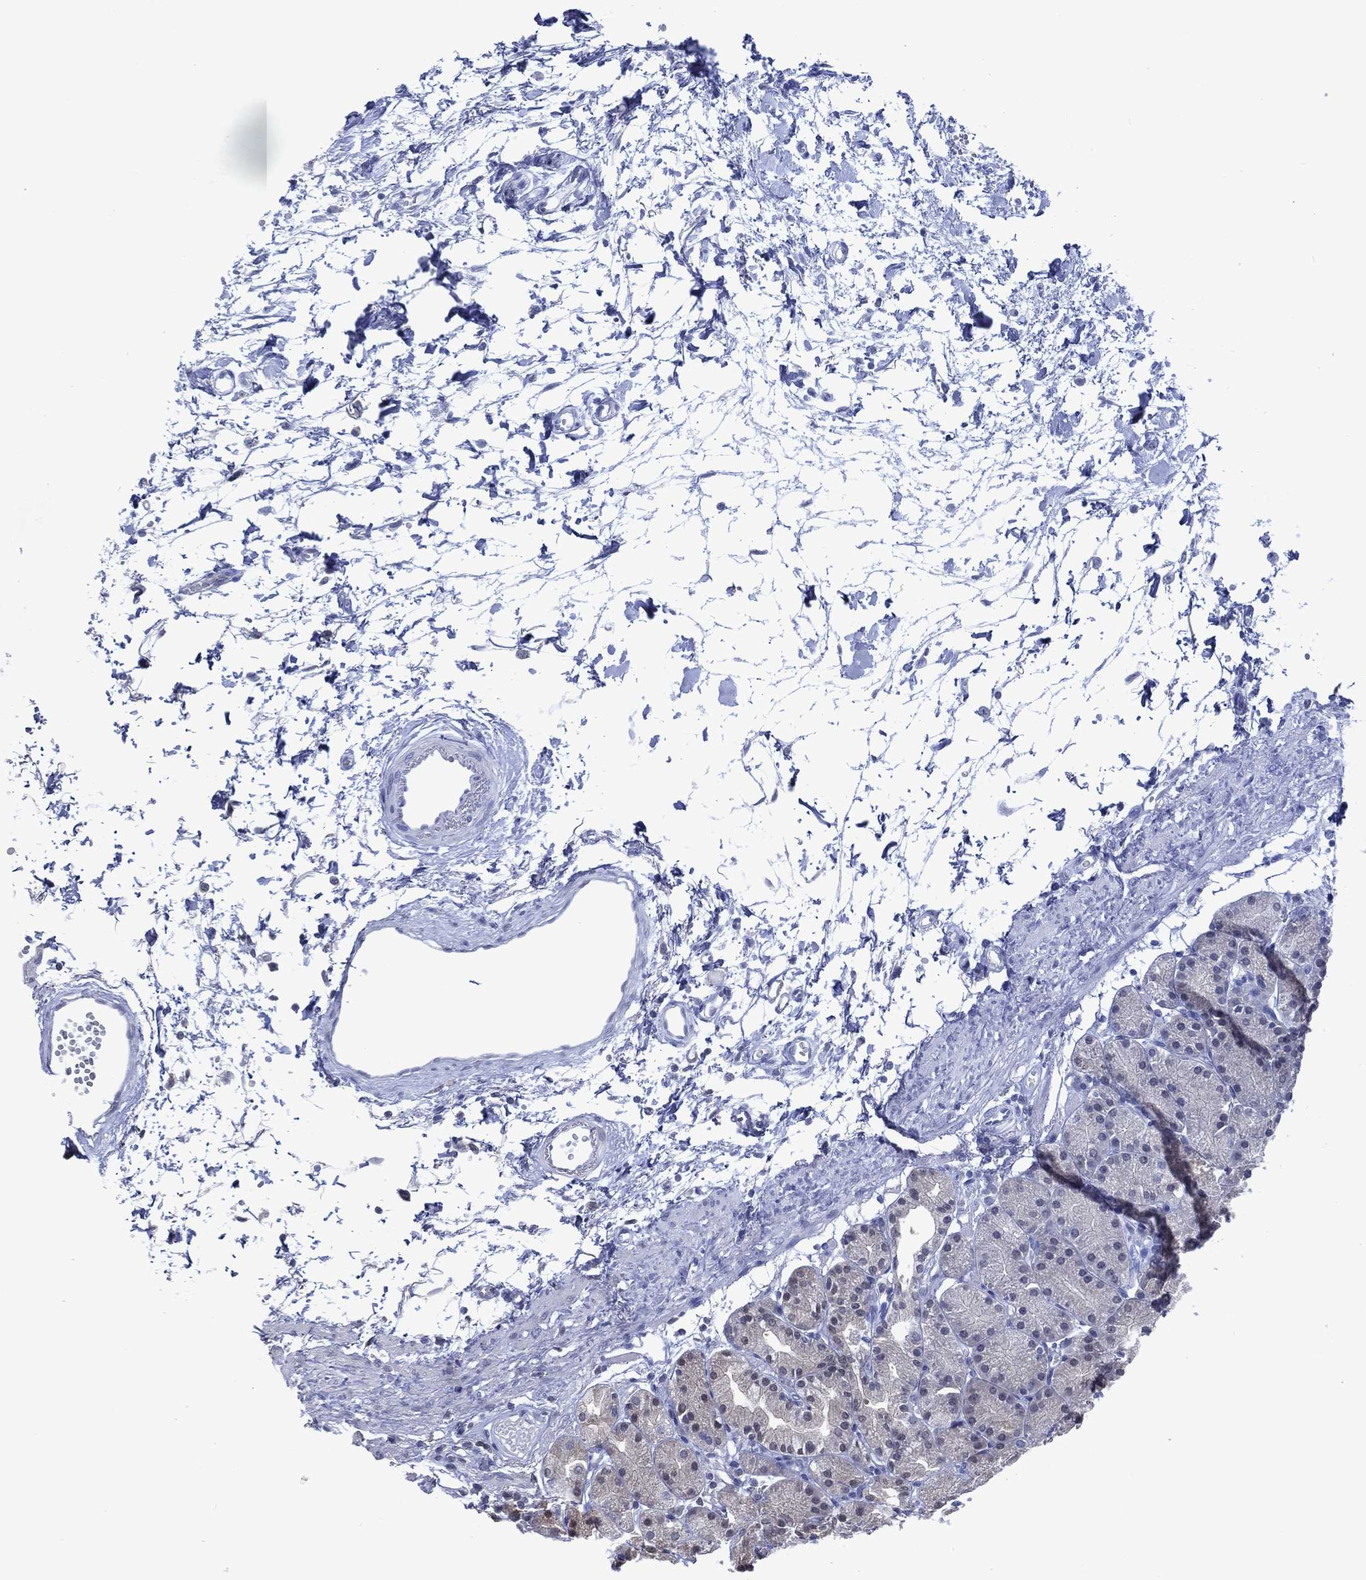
{"staining": {"intensity": "weak", "quantity": "<25%", "location": "cytoplasmic/membranous"}, "tissue": "stomach", "cell_type": "Glandular cells", "image_type": "normal", "snomed": [{"axis": "morphology", "description": "Normal tissue, NOS"}, {"axis": "morphology", "description": "Adenocarcinoma, NOS"}, {"axis": "topography", "description": "Stomach"}], "caption": "There is no significant expression in glandular cells of stomach. Brightfield microscopy of immunohistochemistry stained with DAB (brown) and hematoxylin (blue), captured at high magnification.", "gene": "MTAP", "patient": {"sex": "female", "age": 81}}